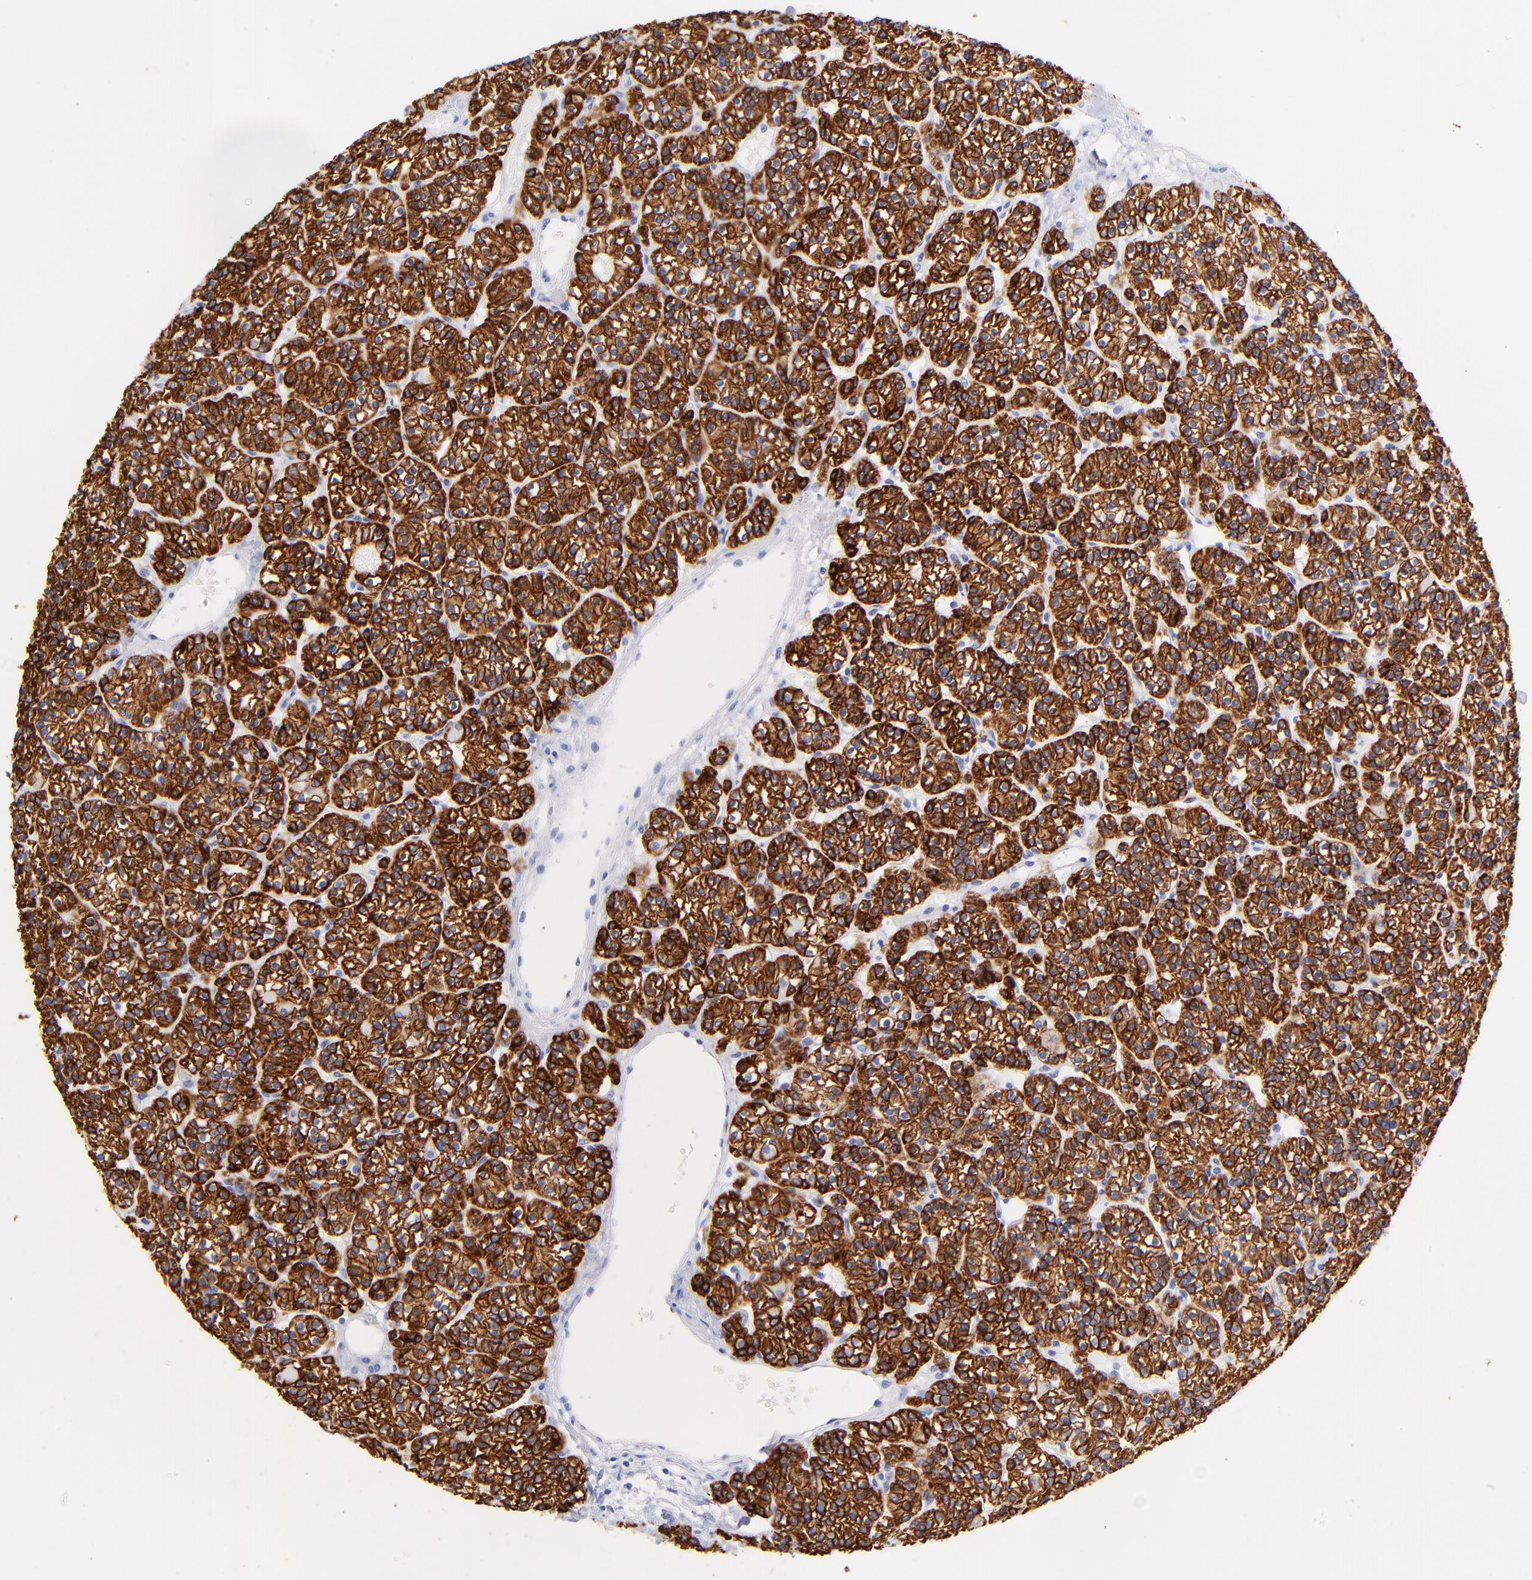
{"staining": {"intensity": "strong", "quantity": ">75%", "location": "cytoplasmic/membranous"}, "tissue": "parathyroid gland", "cell_type": "Glandular cells", "image_type": "normal", "snomed": [{"axis": "morphology", "description": "Normal tissue, NOS"}, {"axis": "topography", "description": "Parathyroid gland"}], "caption": "Immunohistochemical staining of unremarkable human parathyroid gland exhibits high levels of strong cytoplasmic/membranous expression in approximately >75% of glandular cells.", "gene": "KRT19", "patient": {"sex": "female", "age": 50}}